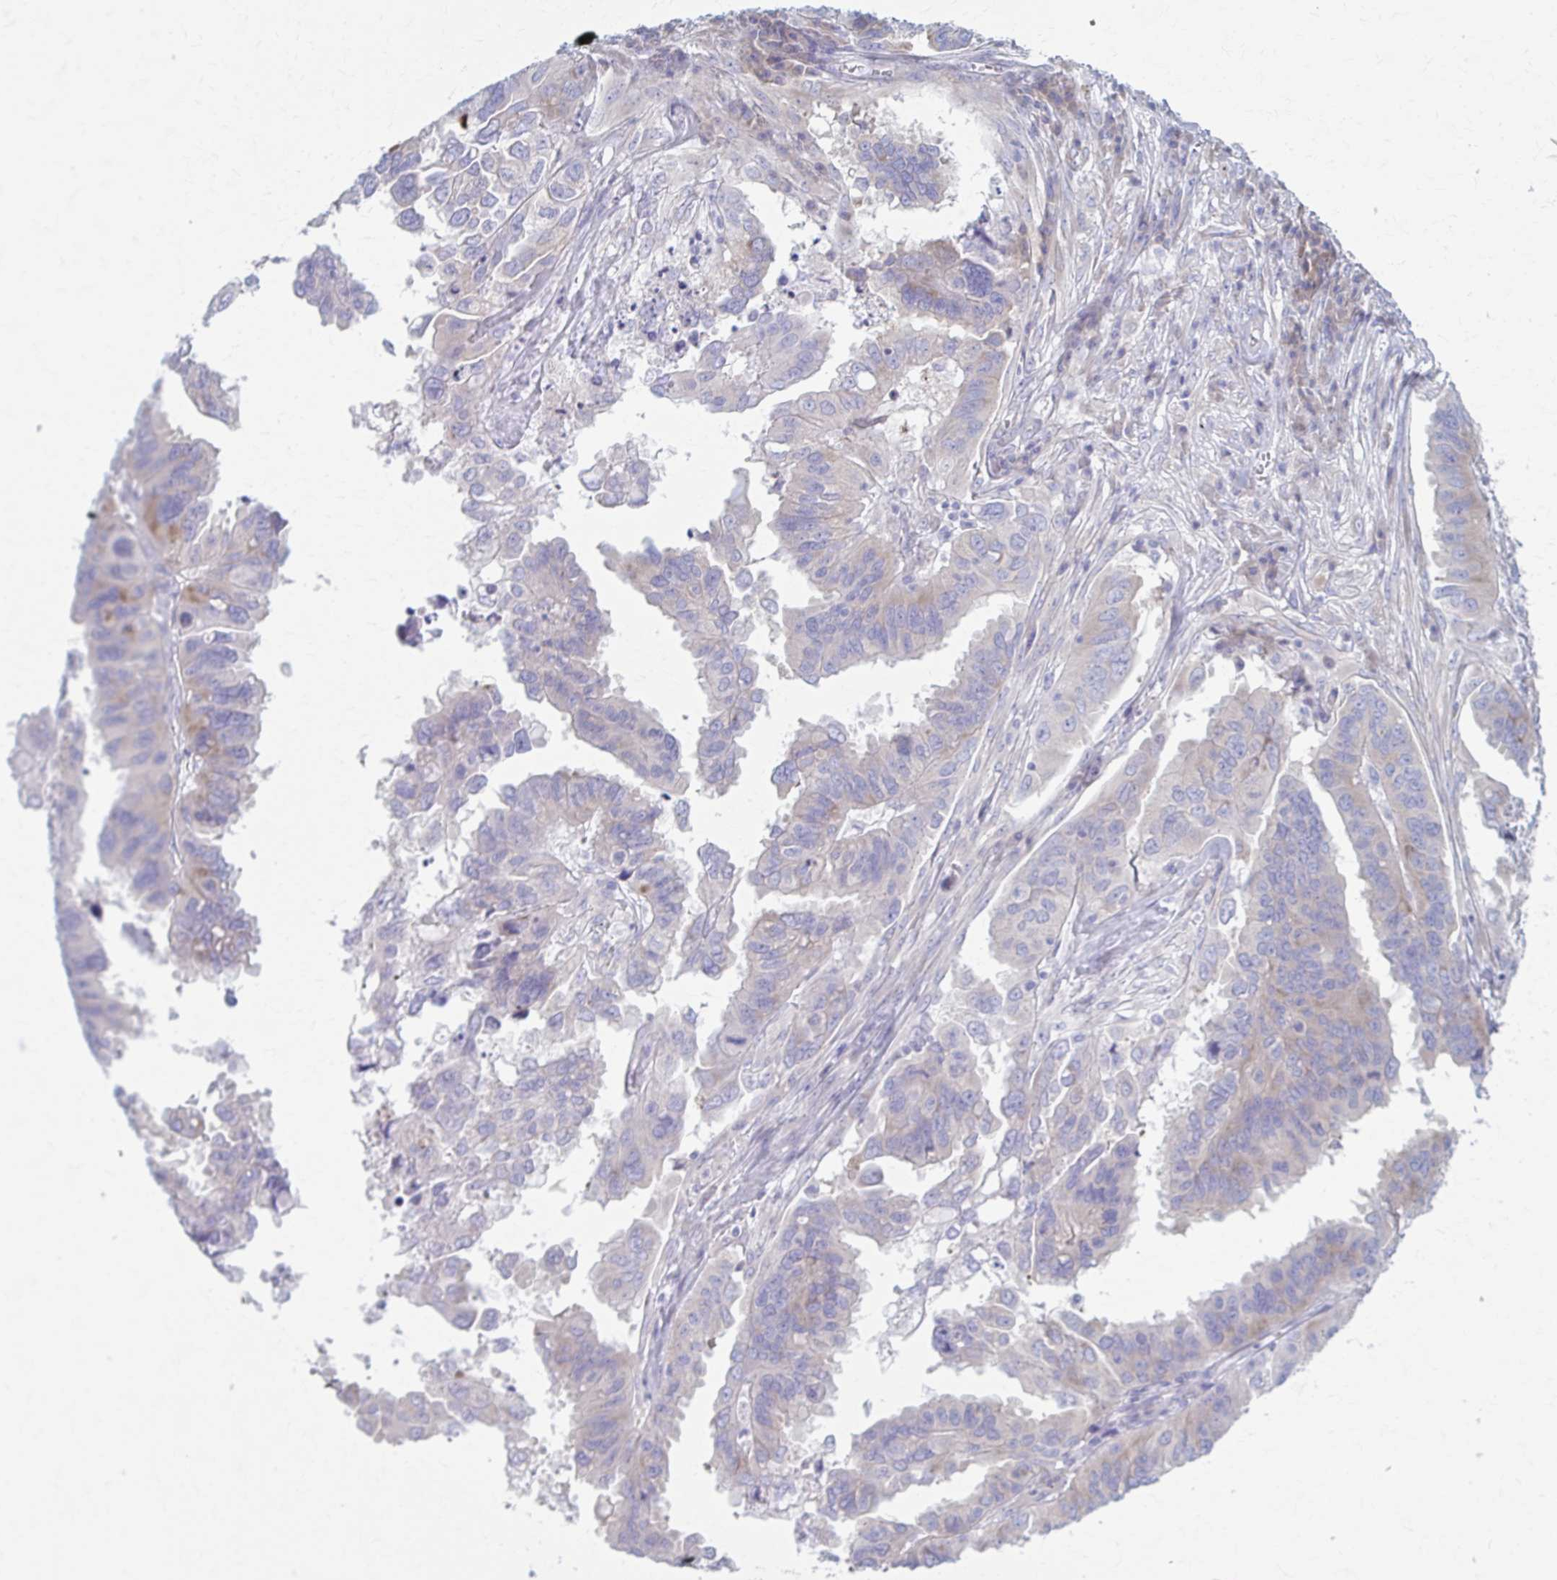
{"staining": {"intensity": "weak", "quantity": "<25%", "location": "cytoplasmic/membranous"}, "tissue": "ovarian cancer", "cell_type": "Tumor cells", "image_type": "cancer", "snomed": [{"axis": "morphology", "description": "Cystadenocarcinoma, serous, NOS"}, {"axis": "topography", "description": "Ovary"}], "caption": "The micrograph exhibits no staining of tumor cells in serous cystadenocarcinoma (ovarian). The staining is performed using DAB (3,3'-diaminobenzidine) brown chromogen with nuclei counter-stained in using hematoxylin.", "gene": "PRKRA", "patient": {"sex": "female", "age": 79}}